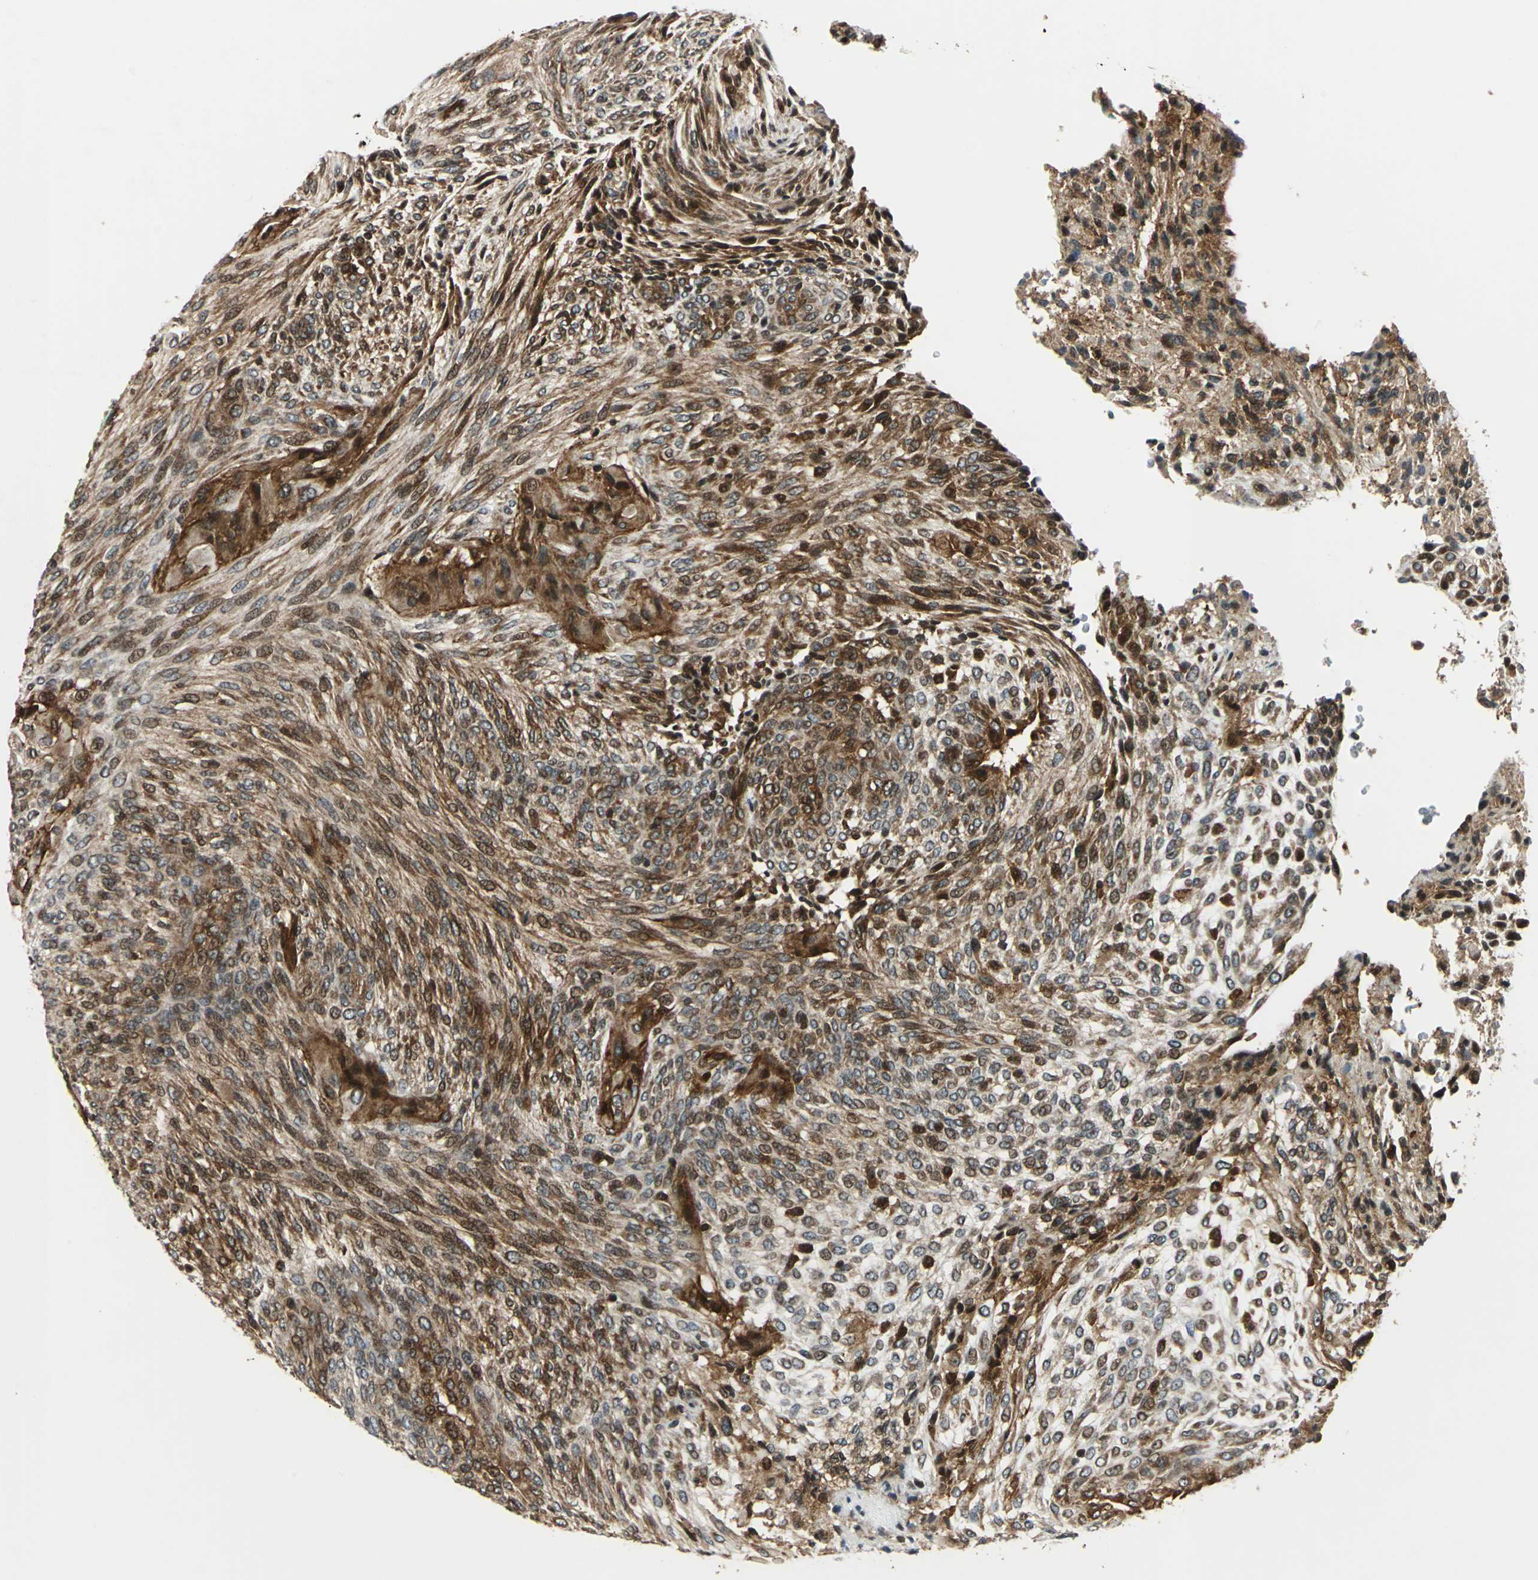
{"staining": {"intensity": "moderate", "quantity": ">75%", "location": "cytoplasmic/membranous,nuclear"}, "tissue": "glioma", "cell_type": "Tumor cells", "image_type": "cancer", "snomed": [{"axis": "morphology", "description": "Glioma, malignant, High grade"}, {"axis": "topography", "description": "Cerebral cortex"}], "caption": "Glioma tissue exhibits moderate cytoplasmic/membranous and nuclear positivity in about >75% of tumor cells (DAB (3,3'-diaminobenzidine) = brown stain, brightfield microscopy at high magnification).", "gene": "AATF", "patient": {"sex": "female", "age": 55}}